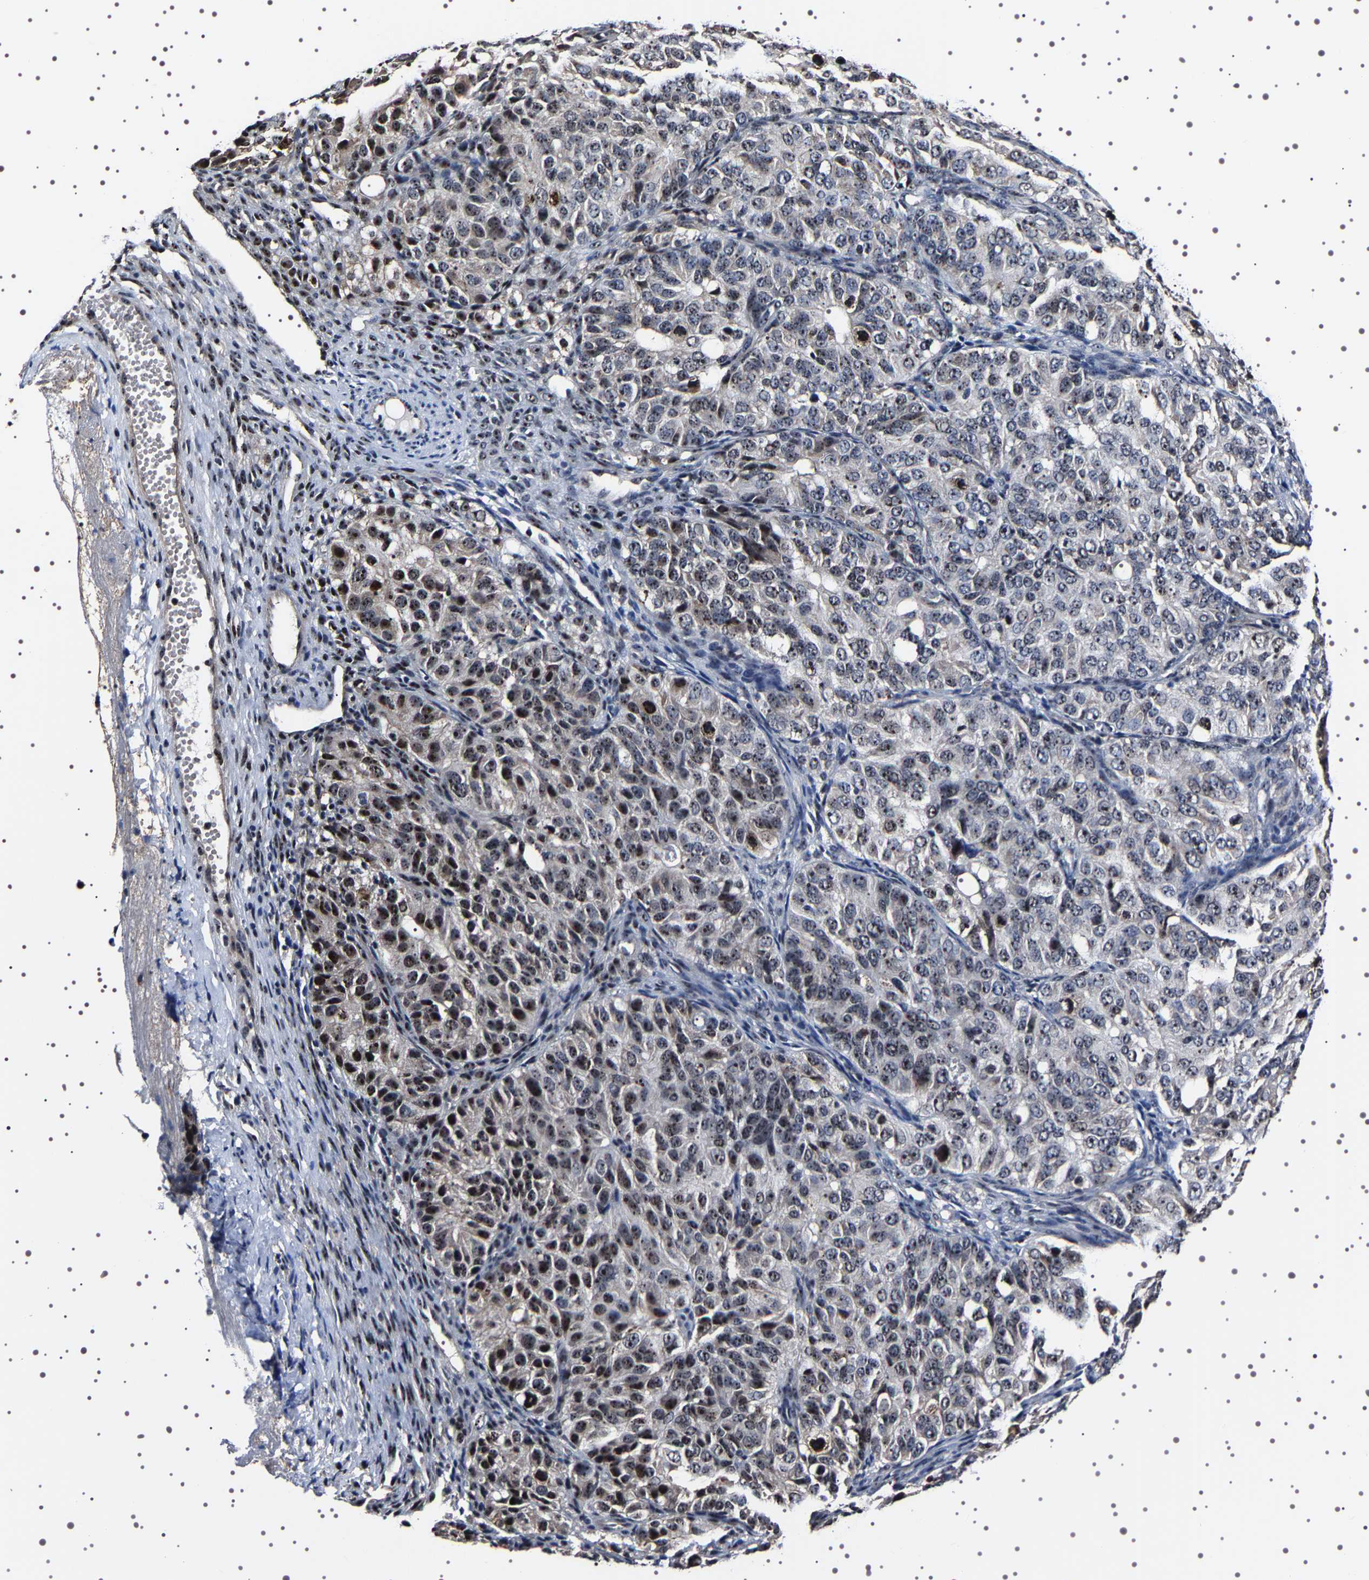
{"staining": {"intensity": "strong", "quantity": "25%-75%", "location": "nuclear"}, "tissue": "ovarian cancer", "cell_type": "Tumor cells", "image_type": "cancer", "snomed": [{"axis": "morphology", "description": "Carcinoma, endometroid"}, {"axis": "topography", "description": "Ovary"}], "caption": "IHC micrograph of ovarian cancer stained for a protein (brown), which exhibits high levels of strong nuclear staining in approximately 25%-75% of tumor cells.", "gene": "GNL3", "patient": {"sex": "female", "age": 51}}